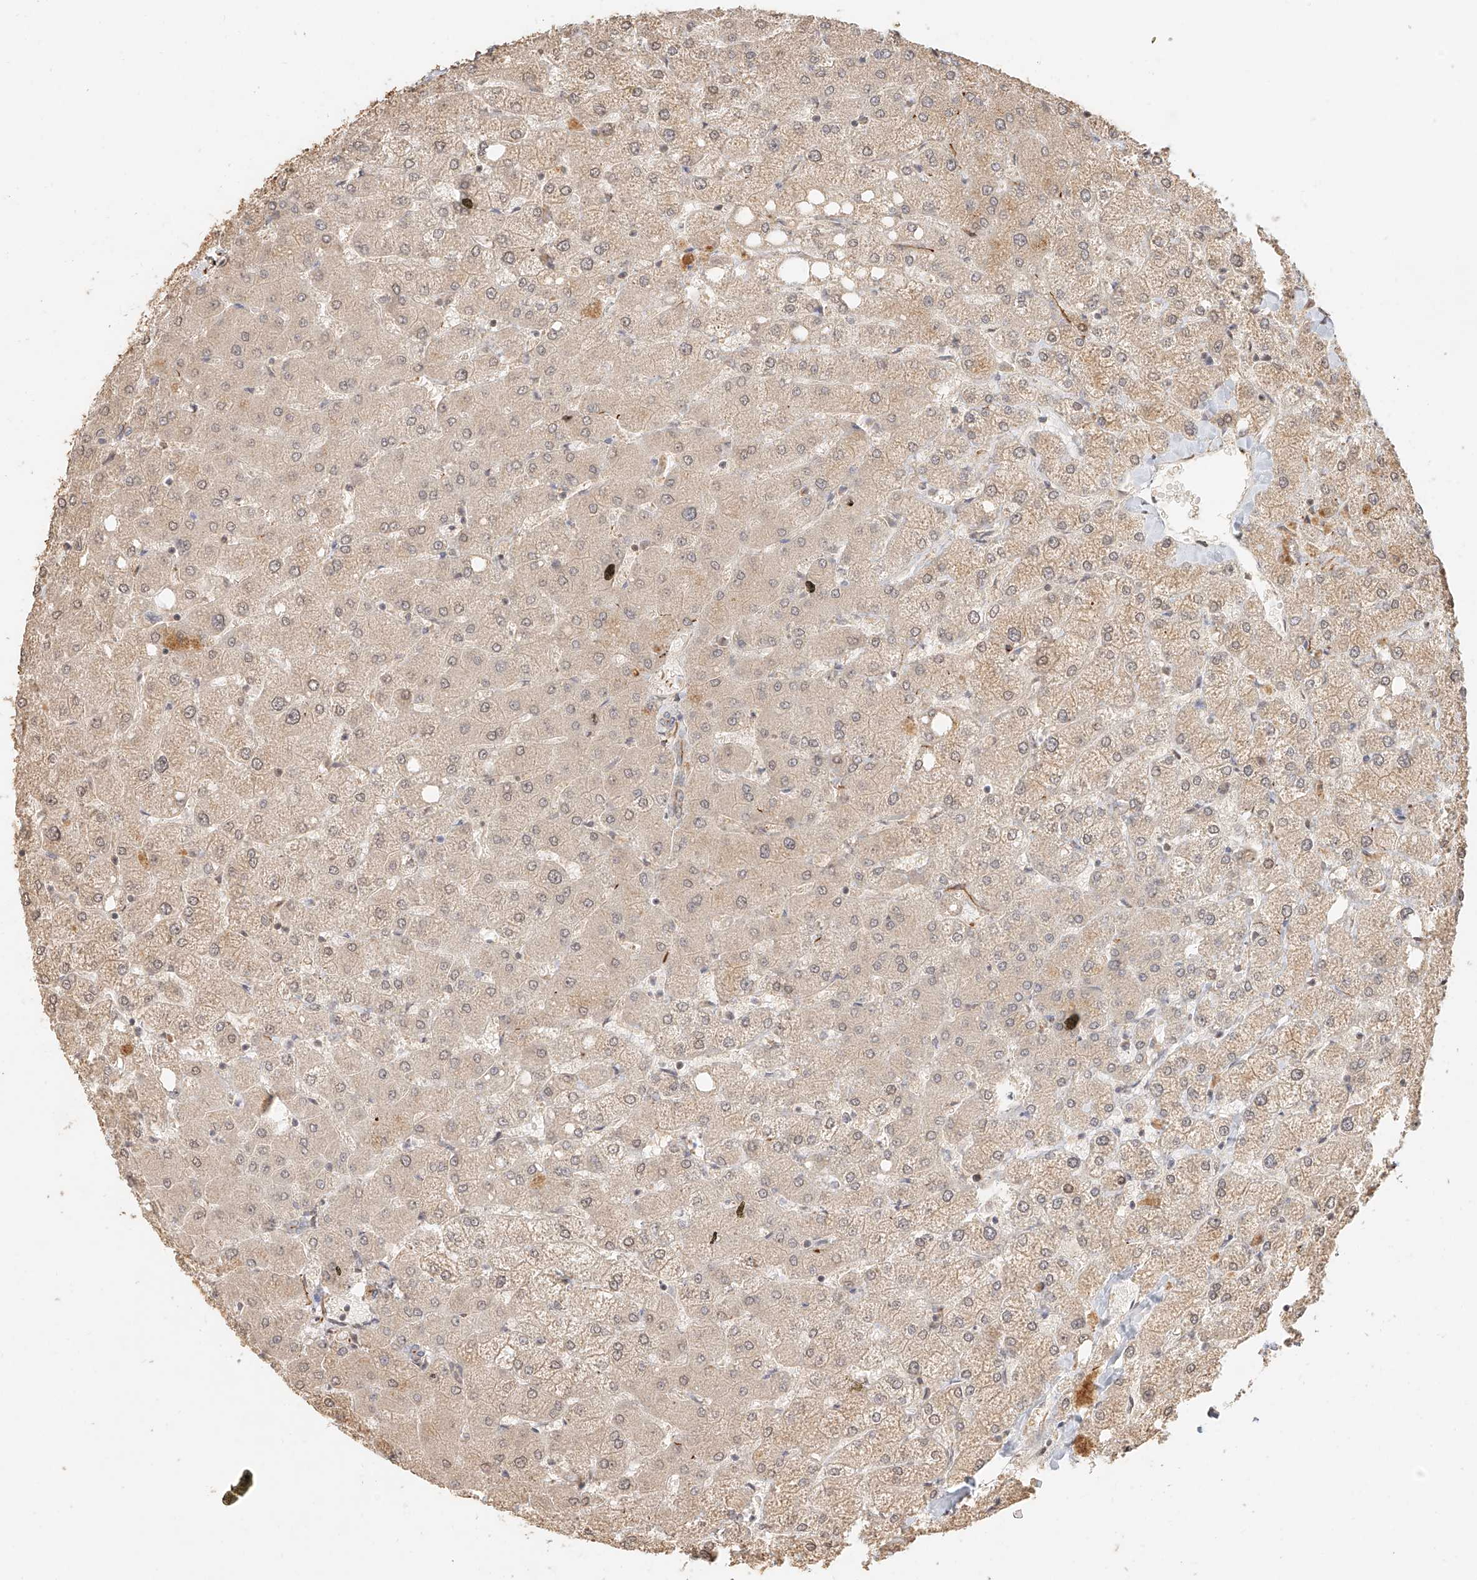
{"staining": {"intensity": "negative", "quantity": "none", "location": "none"}, "tissue": "liver", "cell_type": "Cholangiocytes", "image_type": "normal", "snomed": [{"axis": "morphology", "description": "Normal tissue, NOS"}, {"axis": "topography", "description": "Liver"}], "caption": "A high-resolution histopathology image shows immunohistochemistry staining of unremarkable liver, which demonstrates no significant staining in cholangiocytes.", "gene": "NAP1L1", "patient": {"sex": "female", "age": 54}}